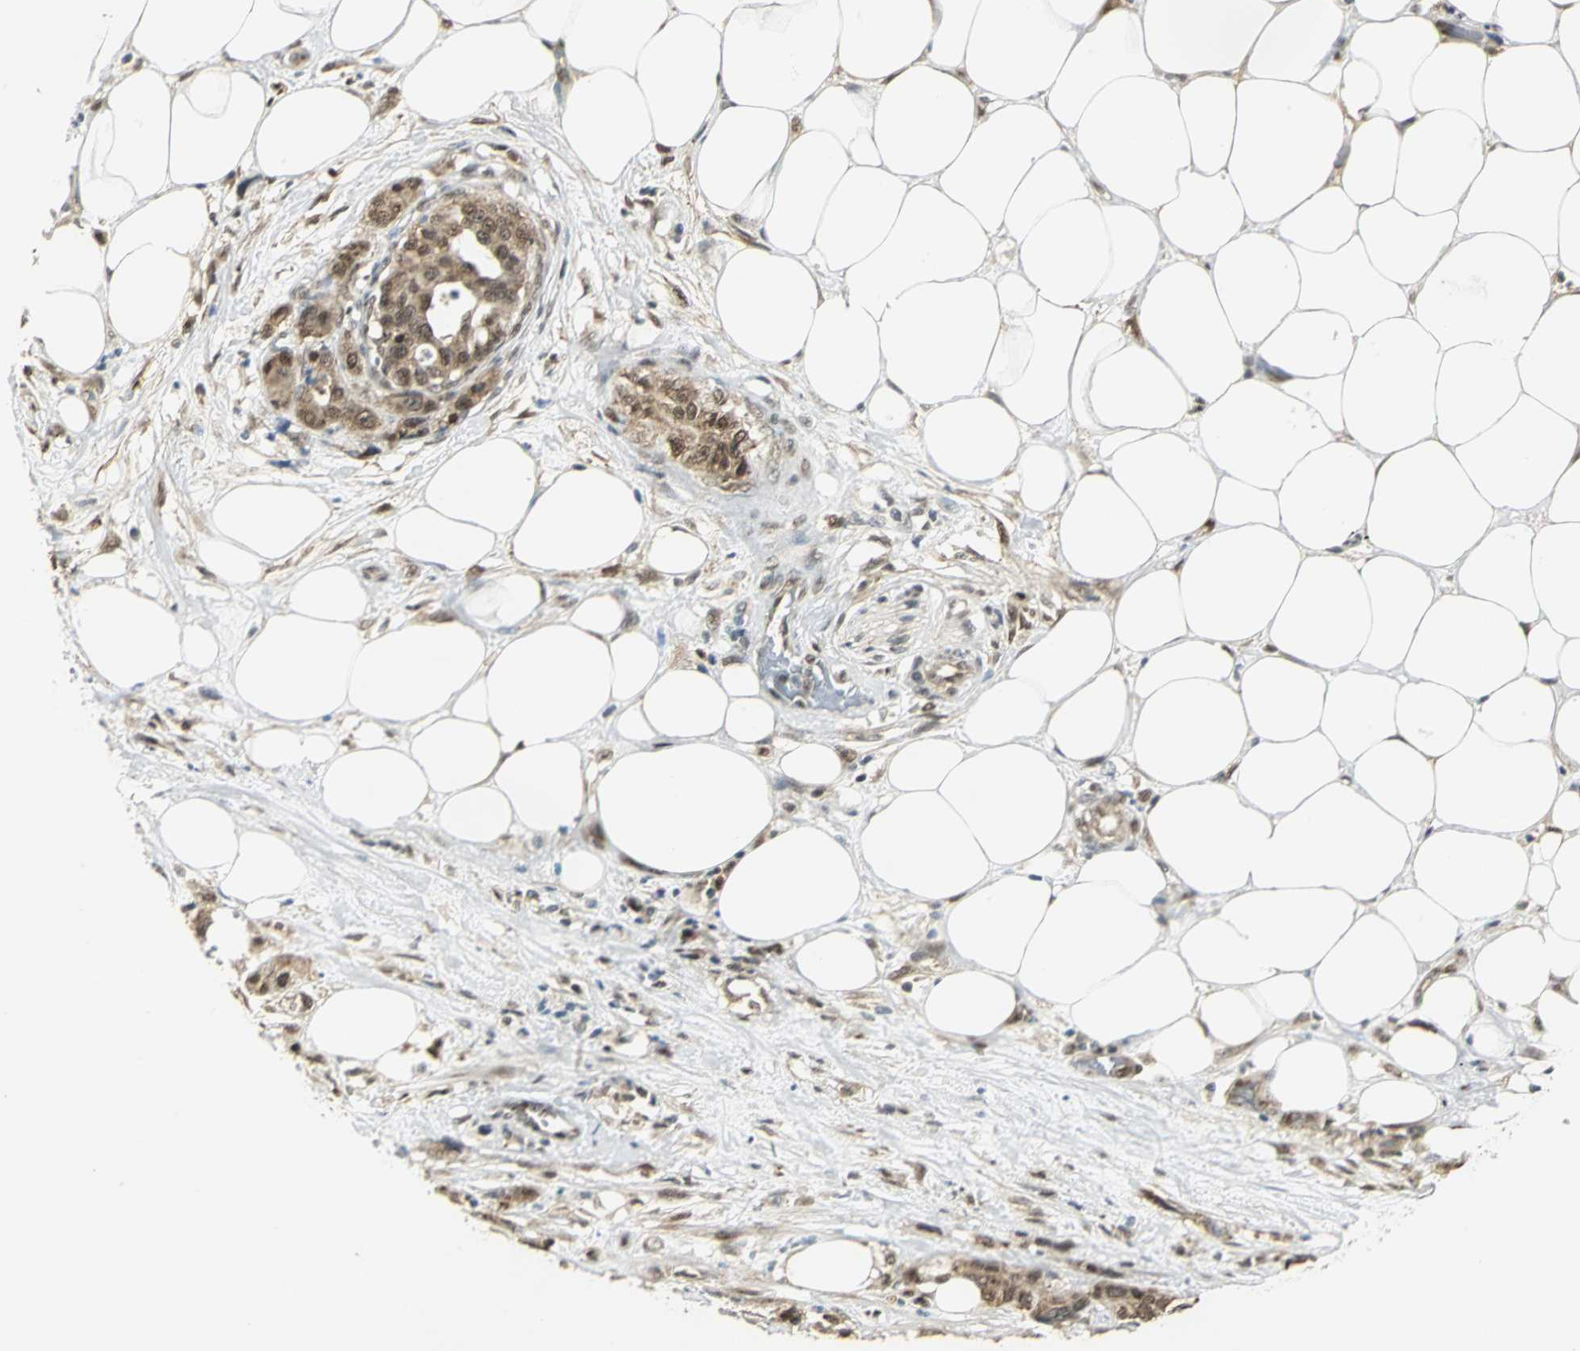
{"staining": {"intensity": "moderate", "quantity": "25%-75%", "location": "cytoplasmic/membranous,nuclear"}, "tissue": "pancreatic cancer", "cell_type": "Tumor cells", "image_type": "cancer", "snomed": [{"axis": "morphology", "description": "Adenocarcinoma, NOS"}, {"axis": "topography", "description": "Pancreas"}], "caption": "A high-resolution photomicrograph shows immunohistochemistry (IHC) staining of pancreatic cancer, which reveals moderate cytoplasmic/membranous and nuclear staining in about 25%-75% of tumor cells.", "gene": "DDX5", "patient": {"sex": "male", "age": 46}}